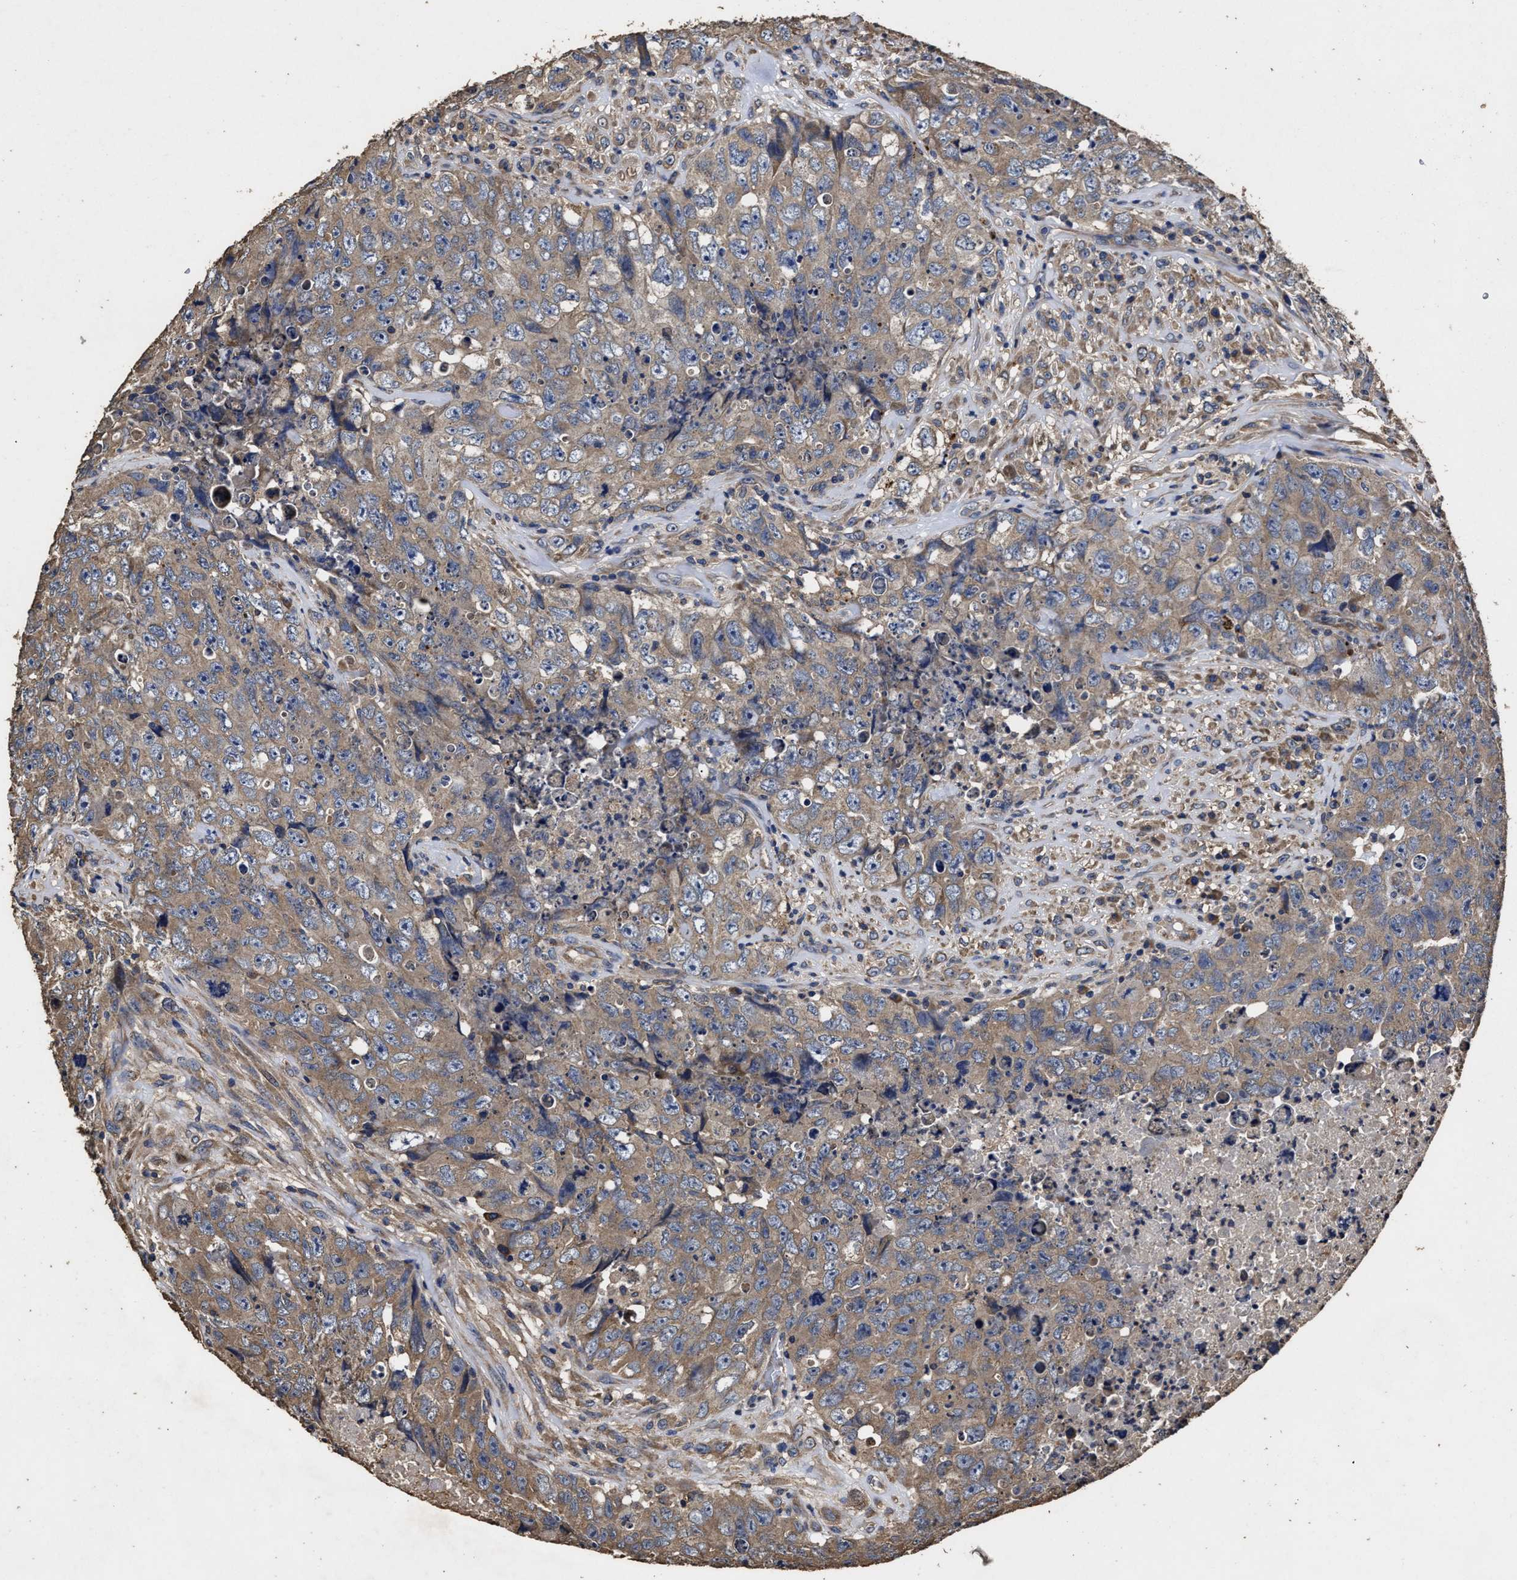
{"staining": {"intensity": "weak", "quantity": ">75%", "location": "cytoplasmic/membranous"}, "tissue": "testis cancer", "cell_type": "Tumor cells", "image_type": "cancer", "snomed": [{"axis": "morphology", "description": "Carcinoma, Embryonal, NOS"}, {"axis": "topography", "description": "Testis"}], "caption": "The immunohistochemical stain shows weak cytoplasmic/membranous staining in tumor cells of embryonal carcinoma (testis) tissue.", "gene": "PPM1K", "patient": {"sex": "male", "age": 32}}